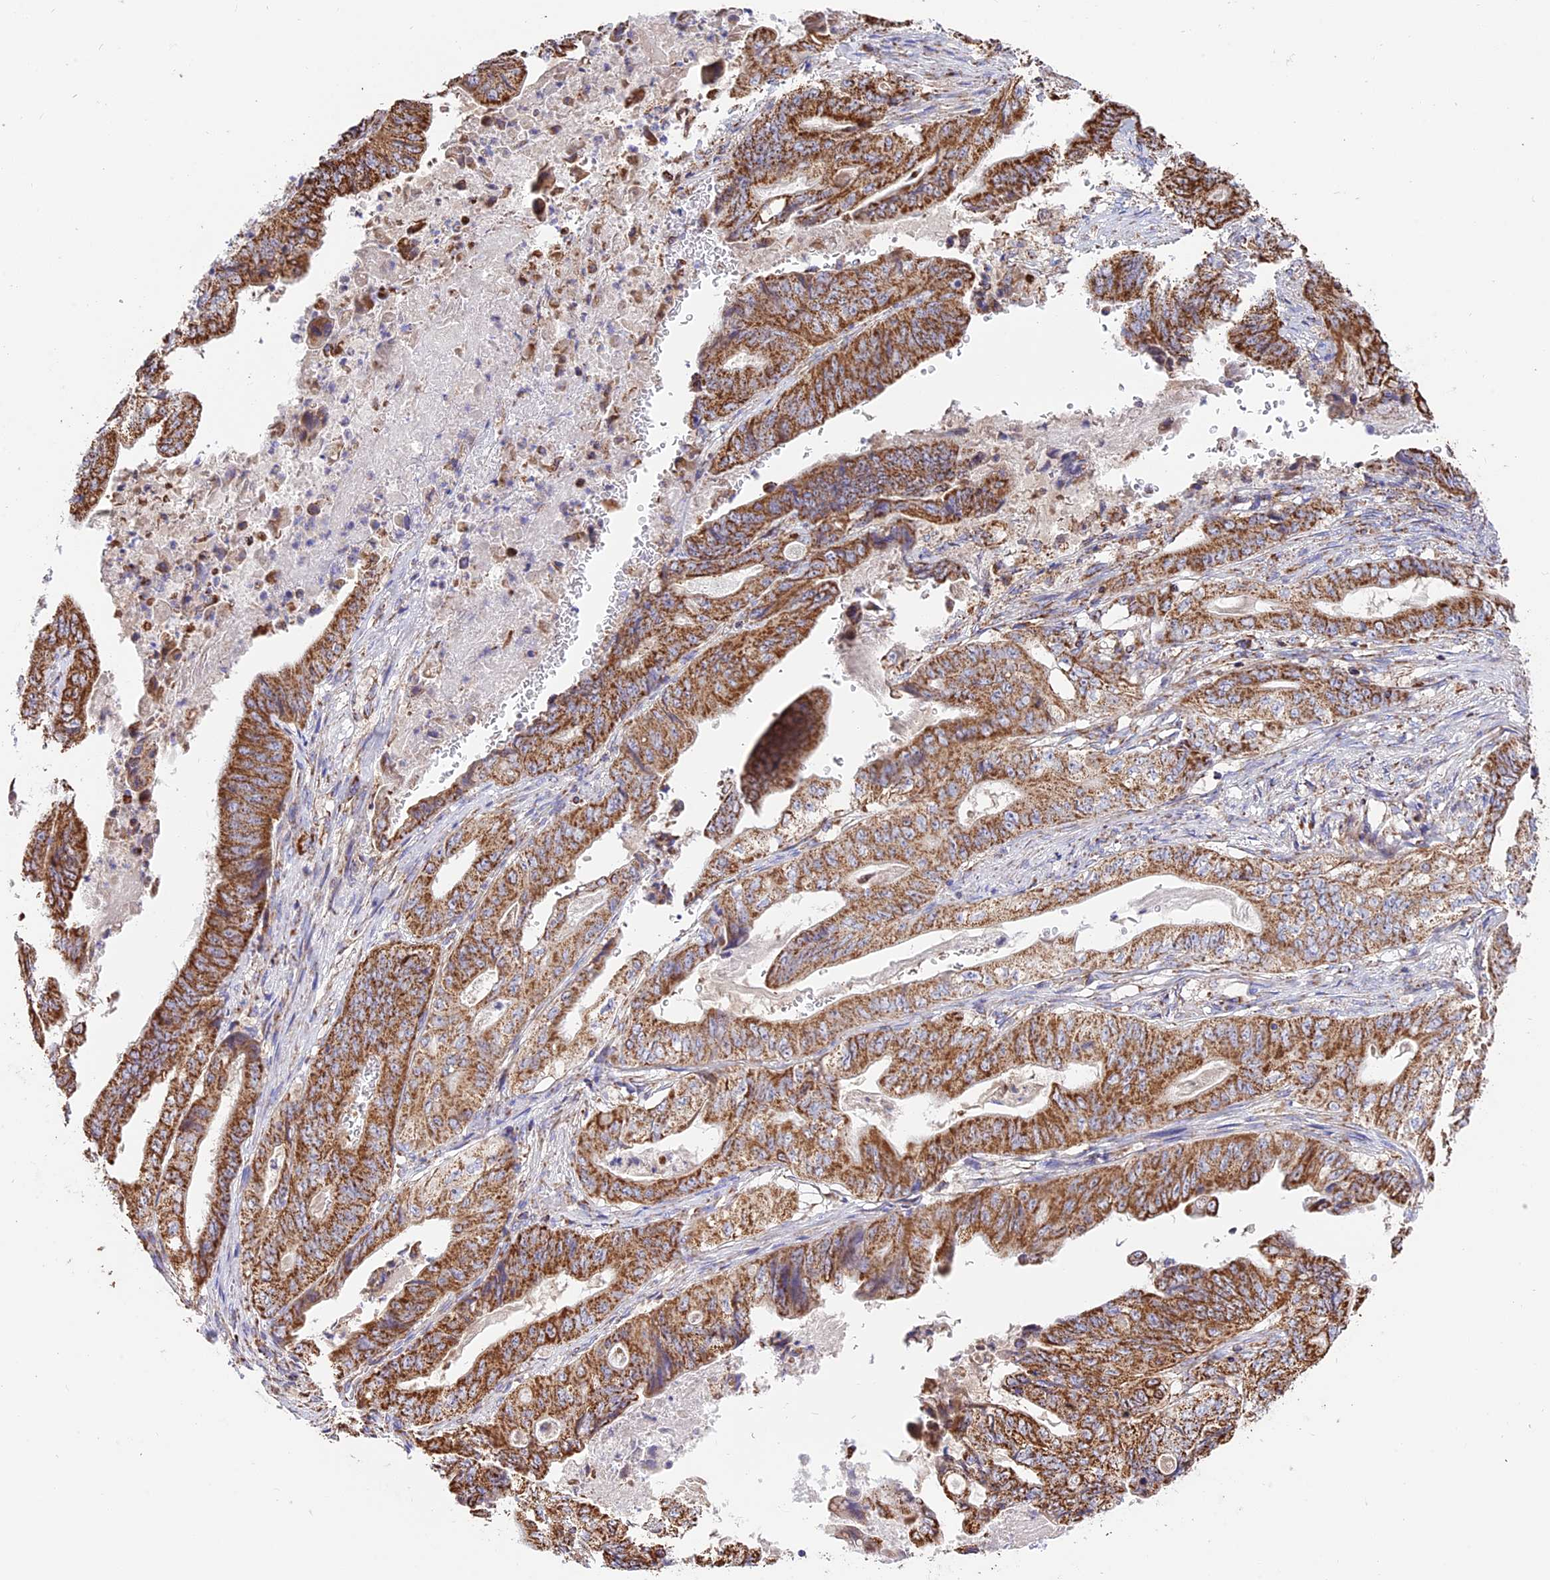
{"staining": {"intensity": "strong", "quantity": ">75%", "location": "cytoplasmic/membranous"}, "tissue": "stomach cancer", "cell_type": "Tumor cells", "image_type": "cancer", "snomed": [{"axis": "morphology", "description": "Adenocarcinoma, NOS"}, {"axis": "topography", "description": "Stomach"}], "caption": "An image of stomach cancer stained for a protein displays strong cytoplasmic/membranous brown staining in tumor cells.", "gene": "TTC4", "patient": {"sex": "female", "age": 73}}